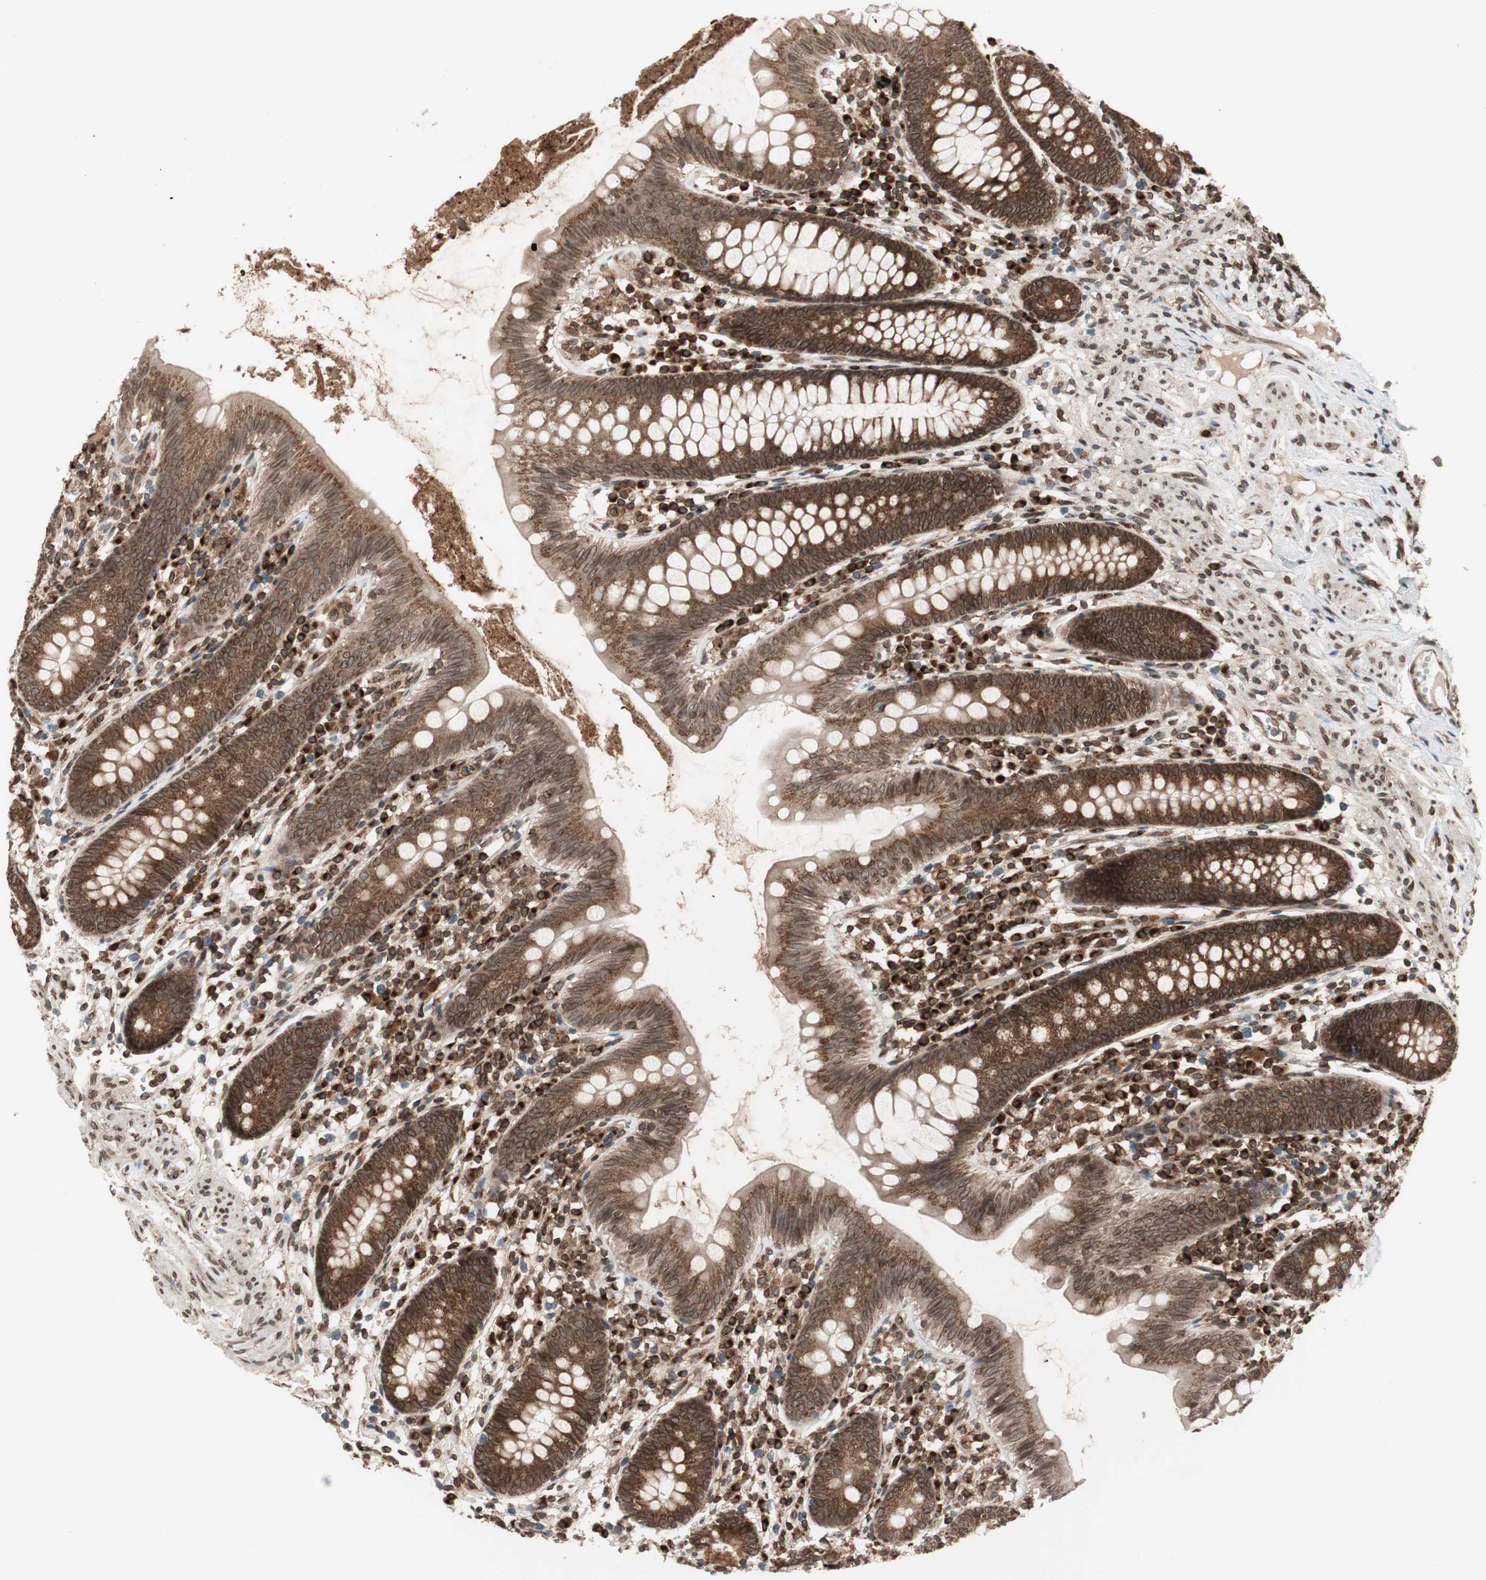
{"staining": {"intensity": "strong", "quantity": ">75%", "location": "cytoplasmic/membranous,nuclear"}, "tissue": "appendix", "cell_type": "Glandular cells", "image_type": "normal", "snomed": [{"axis": "morphology", "description": "Normal tissue, NOS"}, {"axis": "topography", "description": "Appendix"}], "caption": "A brown stain shows strong cytoplasmic/membranous,nuclear staining of a protein in glandular cells of normal appendix.", "gene": "NUP62", "patient": {"sex": "male", "age": 52}}